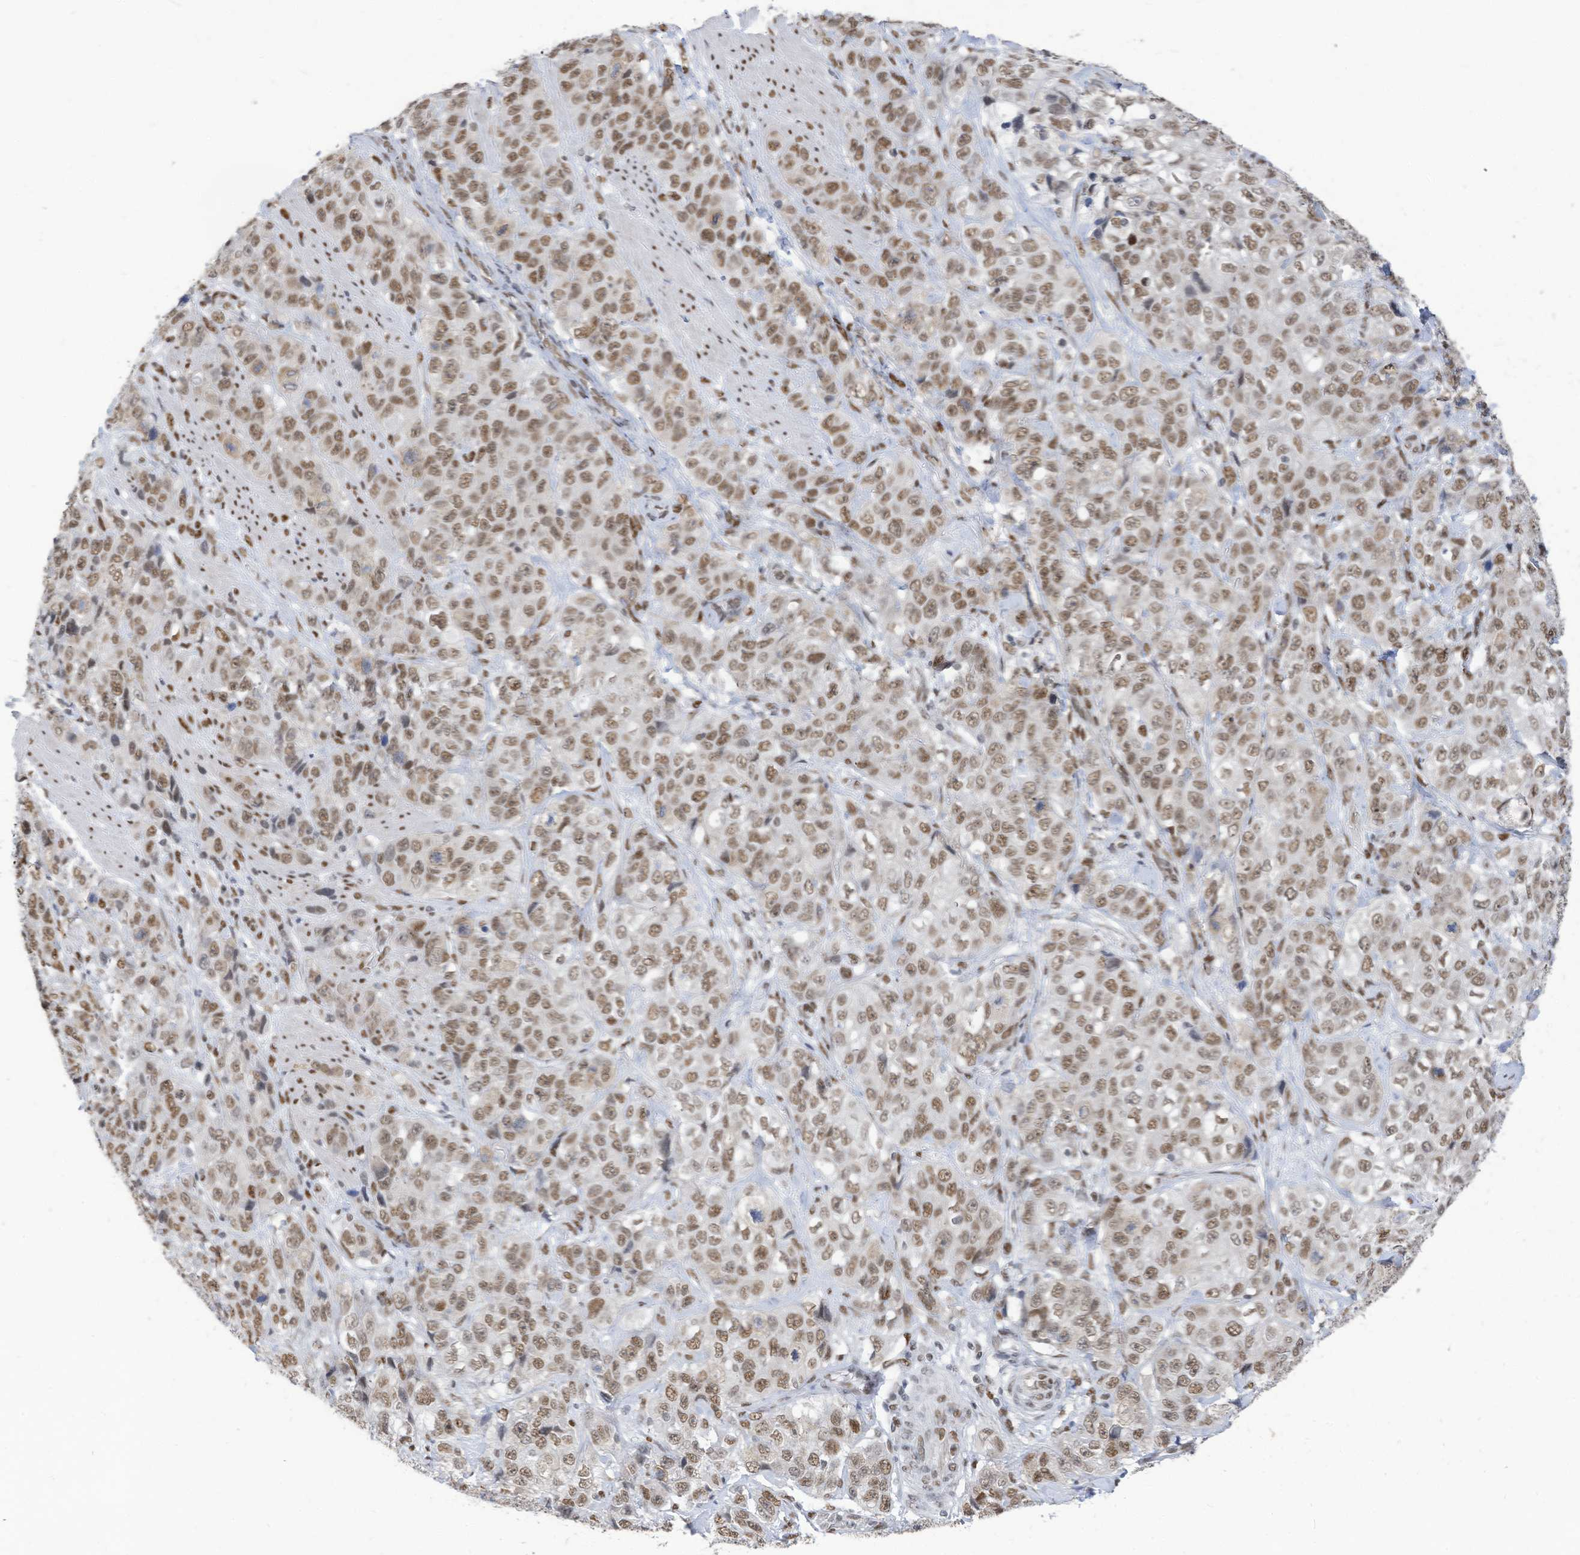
{"staining": {"intensity": "moderate", "quantity": ">75%", "location": "nuclear"}, "tissue": "stomach cancer", "cell_type": "Tumor cells", "image_type": "cancer", "snomed": [{"axis": "morphology", "description": "Adenocarcinoma, NOS"}, {"axis": "topography", "description": "Stomach"}], "caption": "Protein expression analysis of stomach cancer (adenocarcinoma) shows moderate nuclear positivity in approximately >75% of tumor cells.", "gene": "KHSRP", "patient": {"sex": "male", "age": 48}}